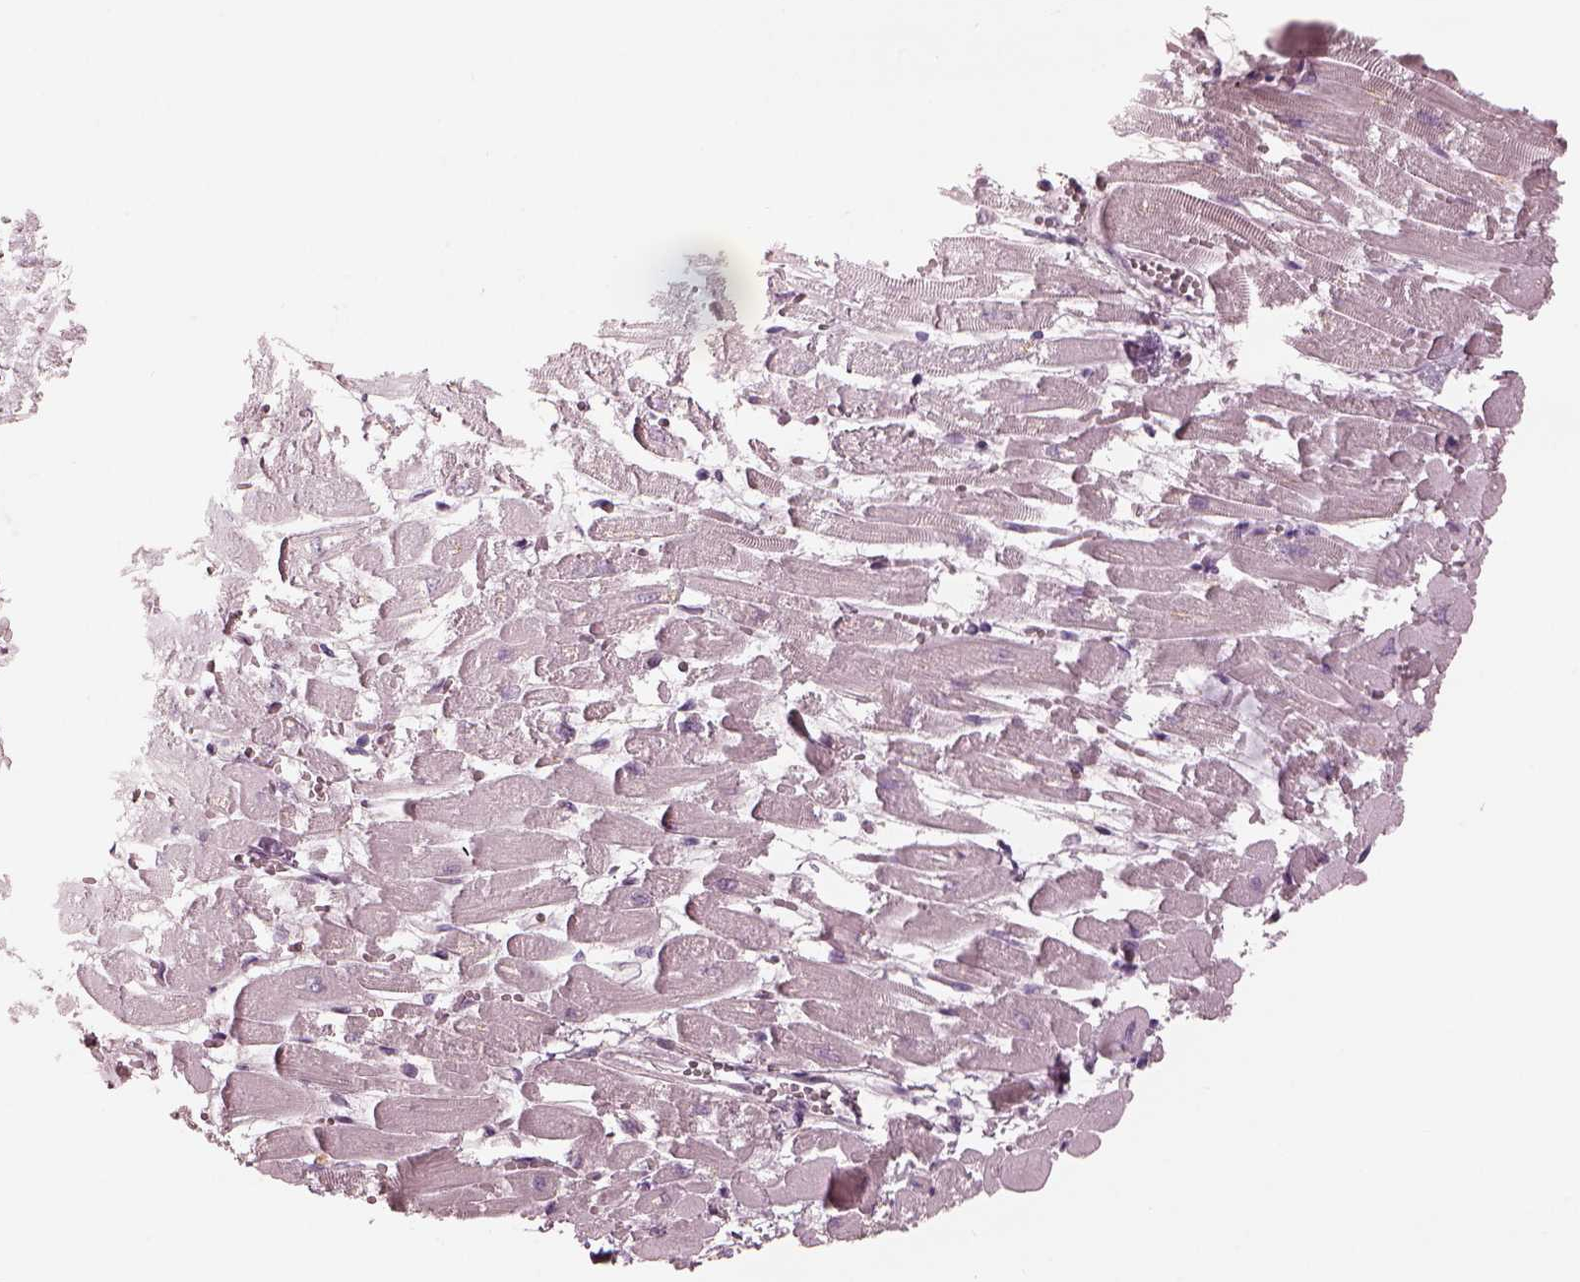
{"staining": {"intensity": "negative", "quantity": "none", "location": "none"}, "tissue": "heart muscle", "cell_type": "Cardiomyocytes", "image_type": "normal", "snomed": [{"axis": "morphology", "description": "Normal tissue, NOS"}, {"axis": "topography", "description": "Heart"}], "caption": "A photomicrograph of human heart muscle is negative for staining in cardiomyocytes. The staining was performed using DAB (3,3'-diaminobenzidine) to visualize the protein expression in brown, while the nuclei were stained in blue with hematoxylin (Magnification: 20x).", "gene": "MIA", "patient": {"sex": "female", "age": 52}}